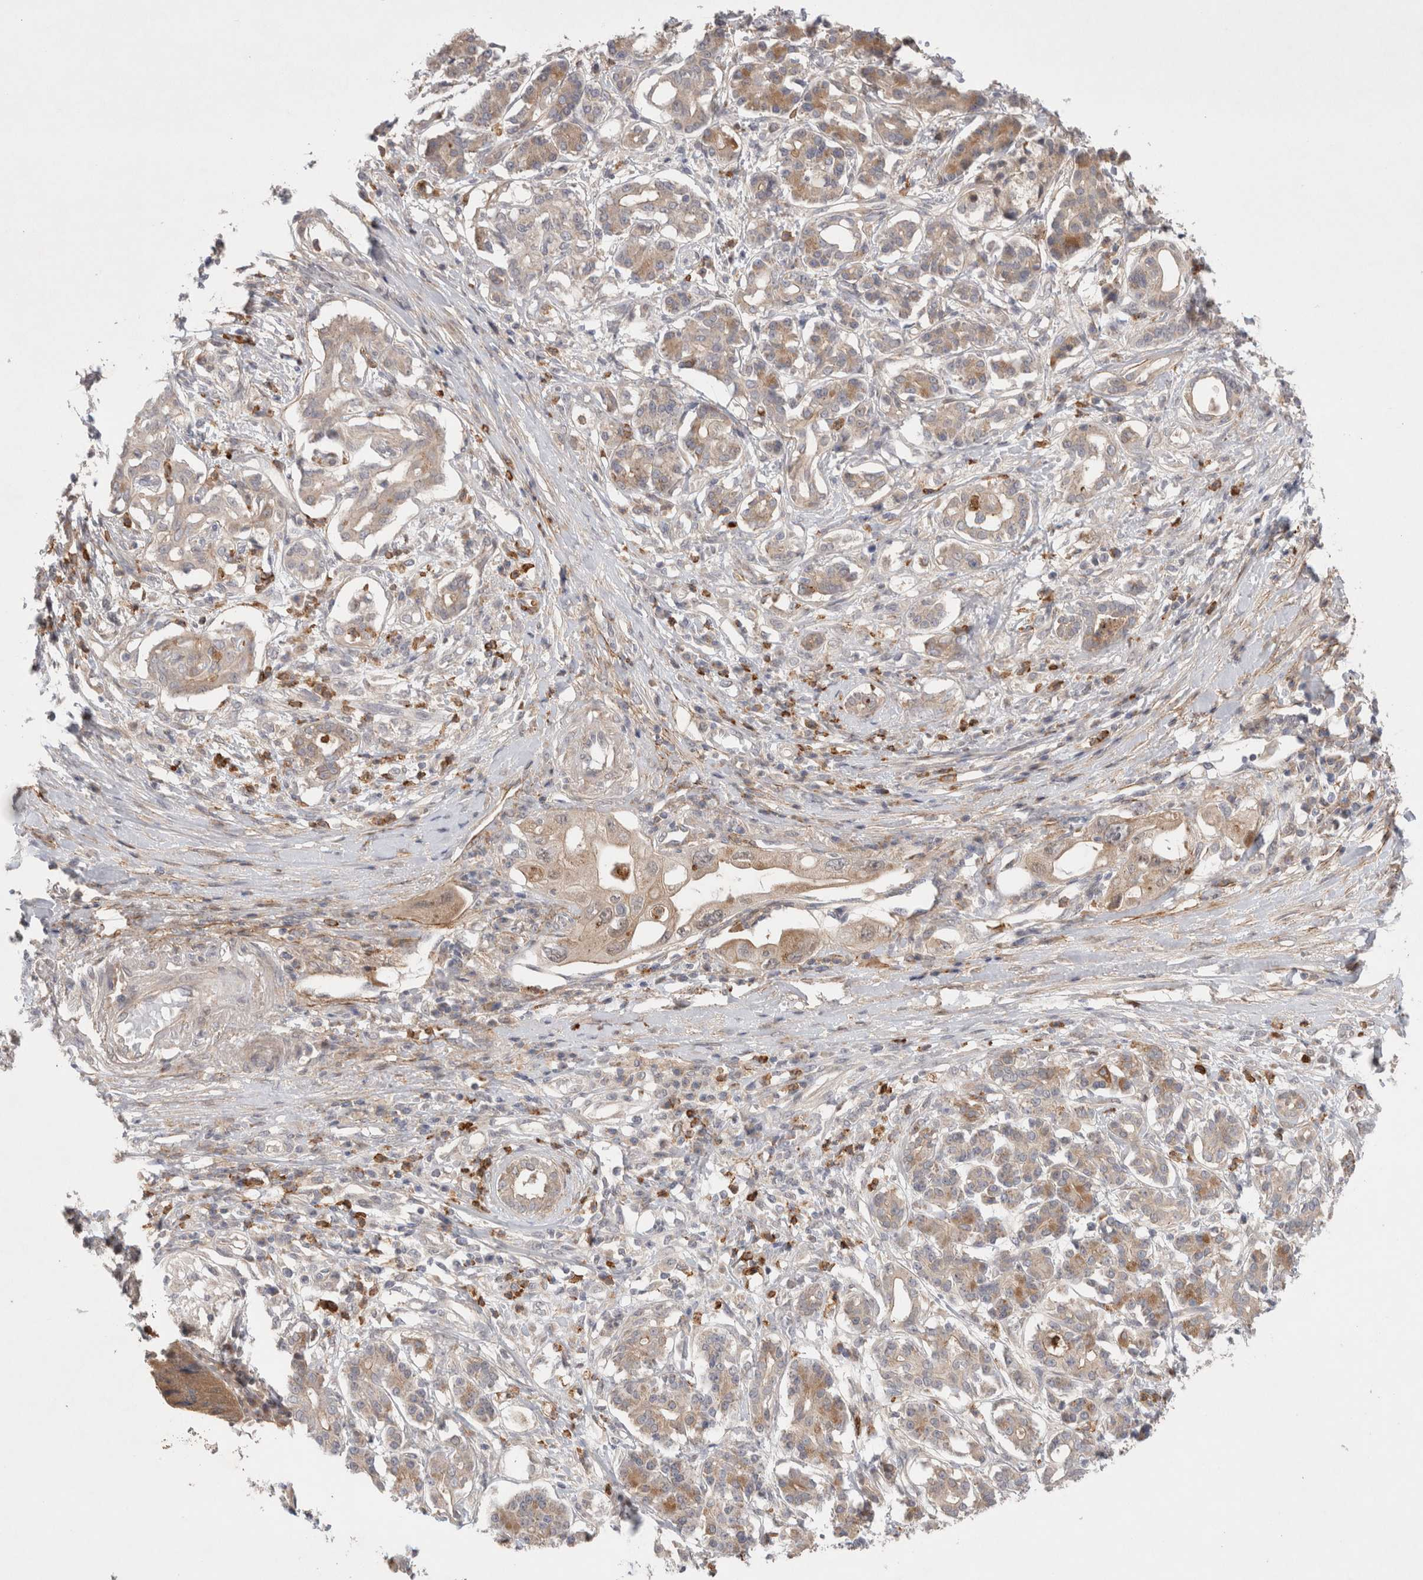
{"staining": {"intensity": "weak", "quantity": ">75%", "location": "cytoplasmic/membranous"}, "tissue": "pancreatic cancer", "cell_type": "Tumor cells", "image_type": "cancer", "snomed": [{"axis": "morphology", "description": "Adenocarcinoma, NOS"}, {"axis": "topography", "description": "Pancreas"}], "caption": "Immunohistochemical staining of pancreatic cancer (adenocarcinoma) displays weak cytoplasmic/membranous protein expression in approximately >75% of tumor cells. (DAB (3,3'-diaminobenzidine) IHC with brightfield microscopy, high magnification).", "gene": "GSDMB", "patient": {"sex": "female", "age": 56}}